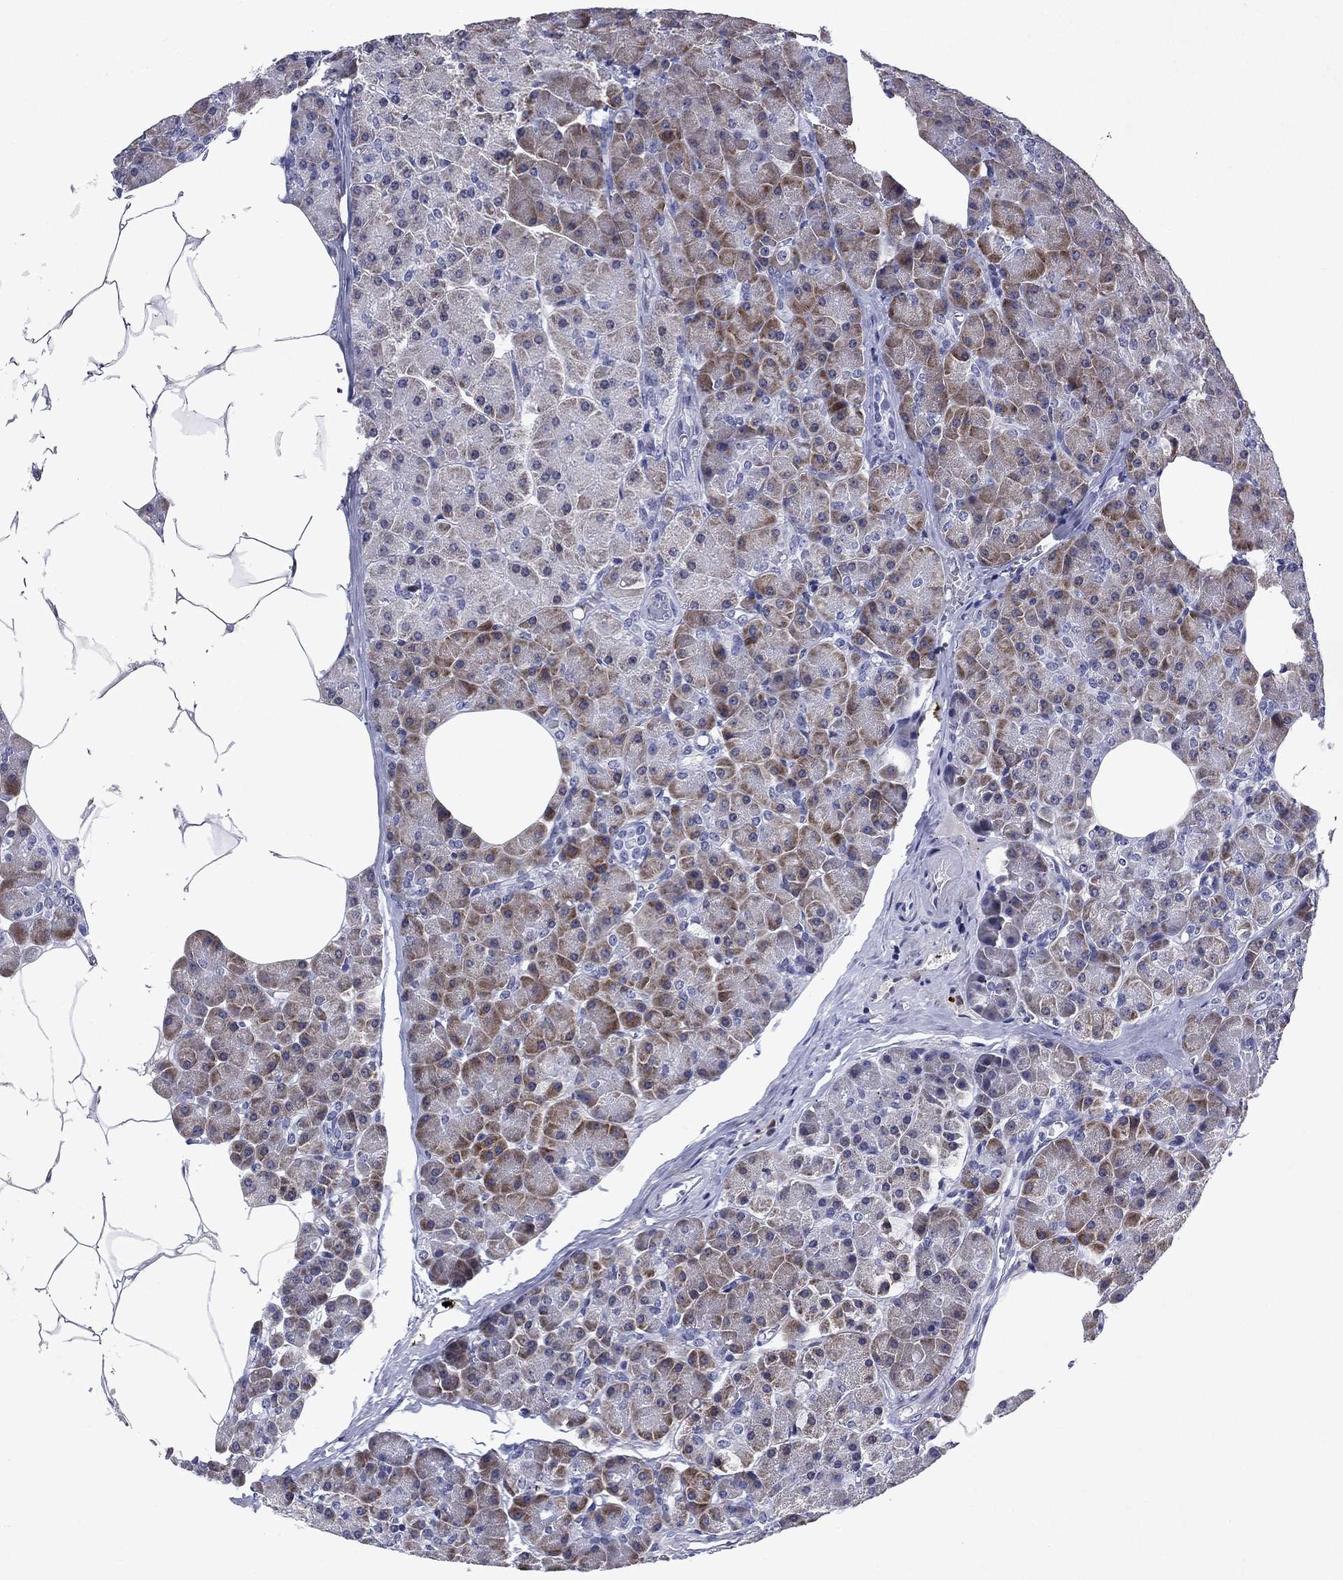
{"staining": {"intensity": "weak", "quantity": "<25%", "location": "cytoplasmic/membranous"}, "tissue": "pancreas", "cell_type": "Exocrine glandular cells", "image_type": "normal", "snomed": [{"axis": "morphology", "description": "Normal tissue, NOS"}, {"axis": "topography", "description": "Pancreas"}], "caption": "Immunohistochemical staining of benign human pancreas shows no significant expression in exocrine glandular cells.", "gene": "ECM1", "patient": {"sex": "female", "age": 45}}